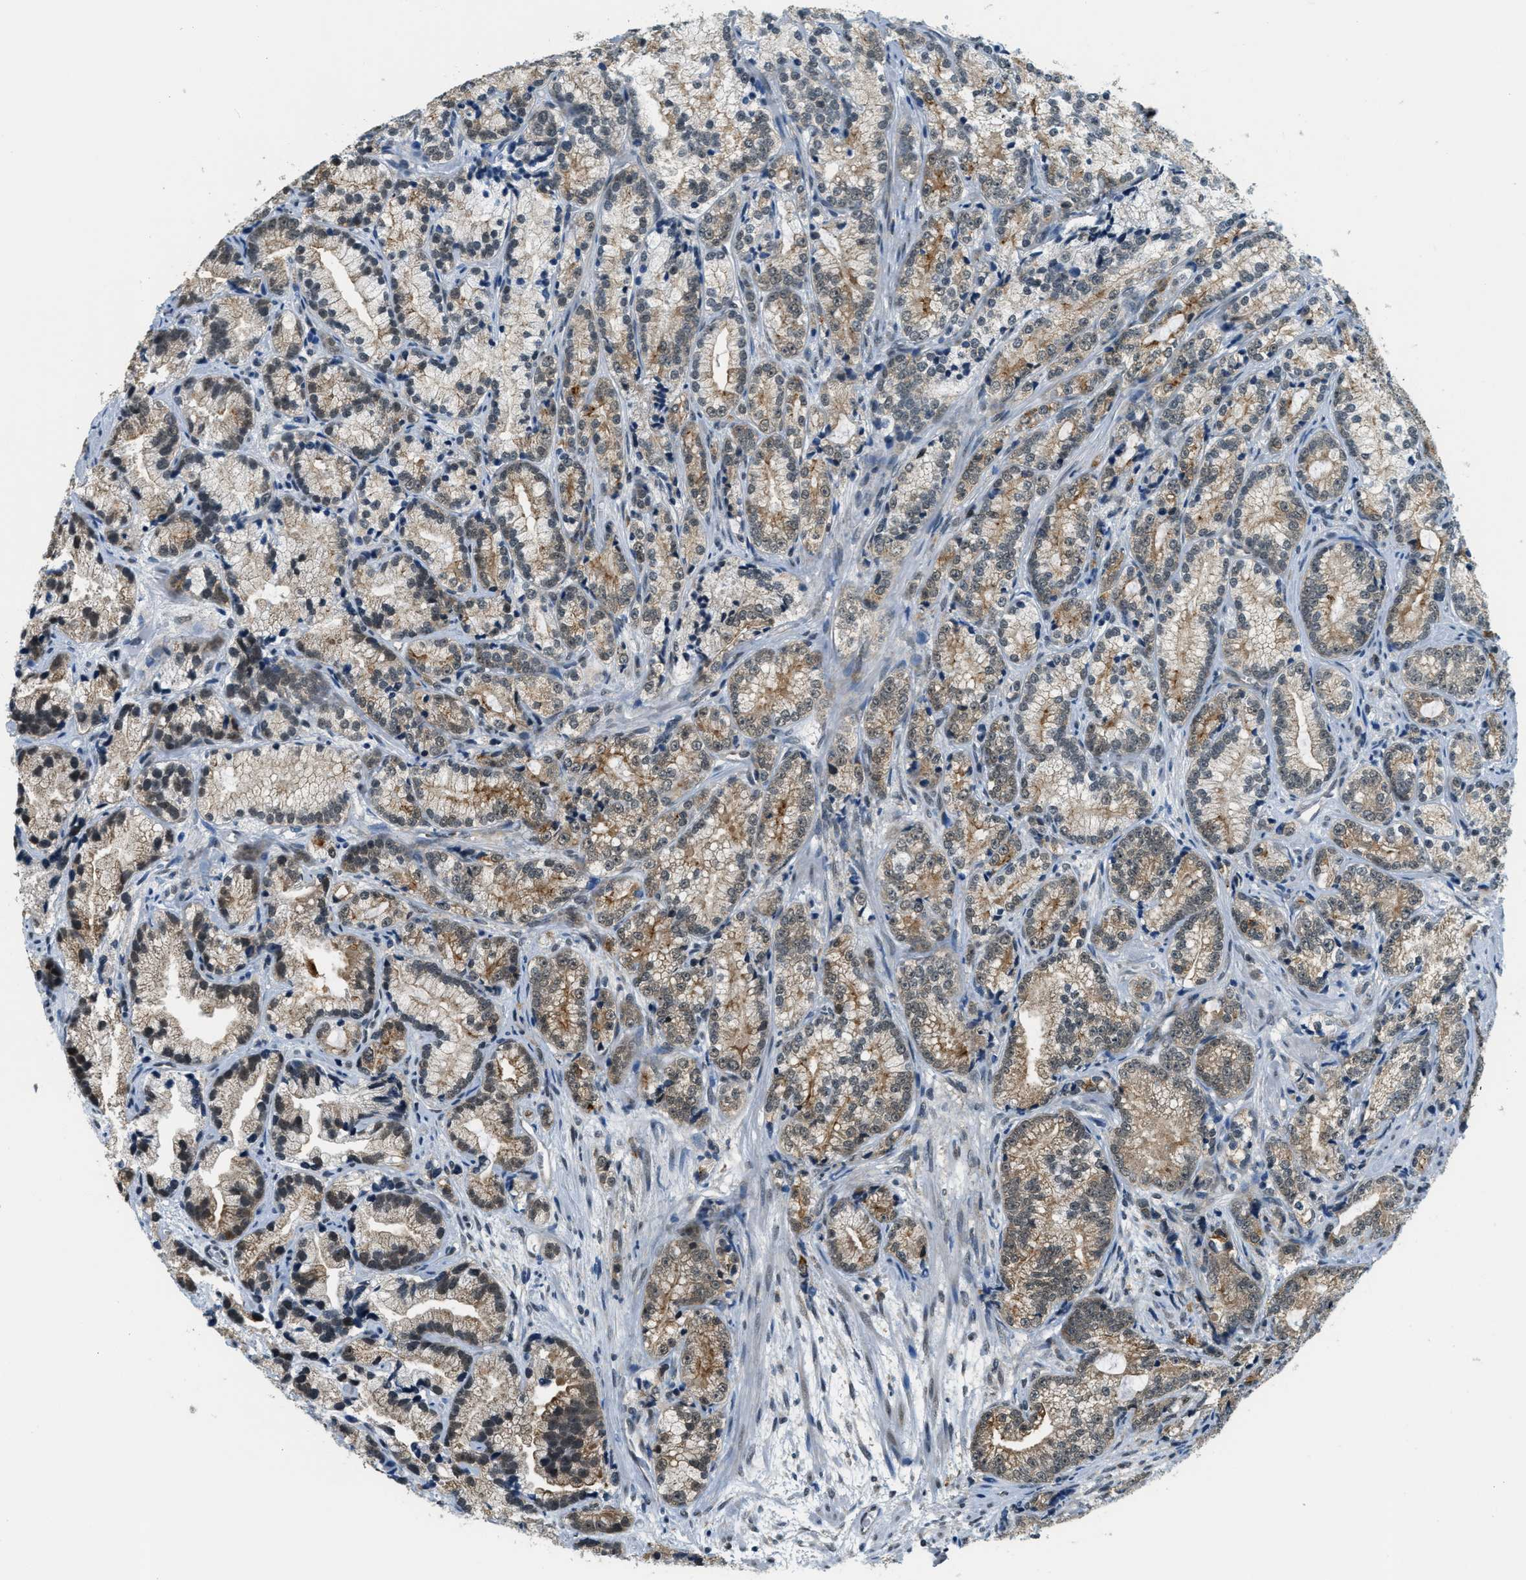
{"staining": {"intensity": "moderate", "quantity": "25%-75%", "location": "cytoplasmic/membranous"}, "tissue": "prostate cancer", "cell_type": "Tumor cells", "image_type": "cancer", "snomed": [{"axis": "morphology", "description": "Adenocarcinoma, Low grade"}, {"axis": "topography", "description": "Prostate"}], "caption": "This histopathology image demonstrates low-grade adenocarcinoma (prostate) stained with immunohistochemistry (IHC) to label a protein in brown. The cytoplasmic/membranous of tumor cells show moderate positivity for the protein. Nuclei are counter-stained blue.", "gene": "RAB11FIP1", "patient": {"sex": "male", "age": 89}}